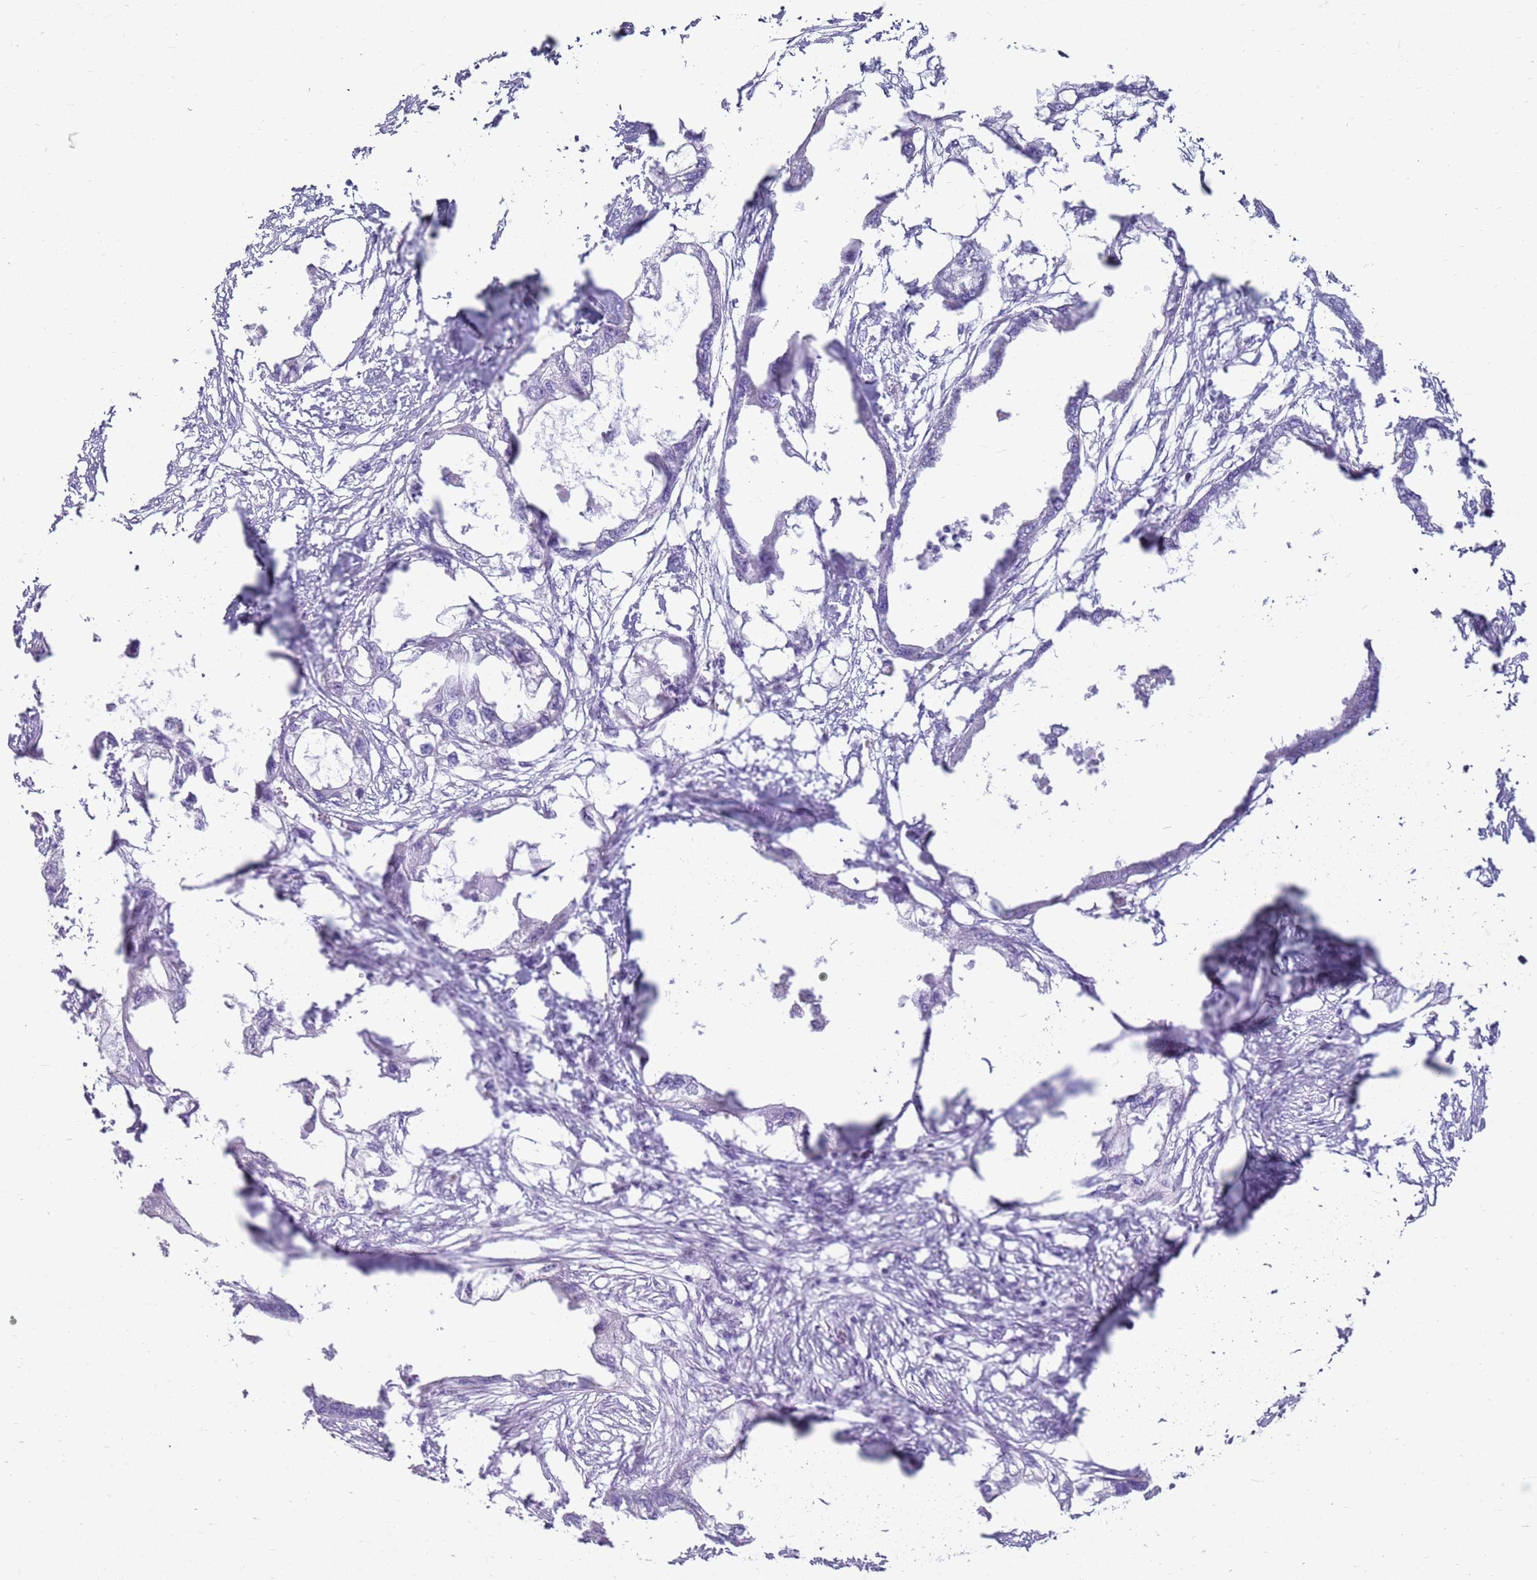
{"staining": {"intensity": "negative", "quantity": "none", "location": "none"}, "tissue": "endometrial cancer", "cell_type": "Tumor cells", "image_type": "cancer", "snomed": [{"axis": "morphology", "description": "Adenocarcinoma, NOS"}, {"axis": "morphology", "description": "Adenocarcinoma, metastatic, NOS"}, {"axis": "topography", "description": "Adipose tissue"}, {"axis": "topography", "description": "Endometrium"}], "caption": "Immunohistochemical staining of endometrial metastatic adenocarcinoma shows no significant expression in tumor cells.", "gene": "CA8", "patient": {"sex": "female", "age": 67}}